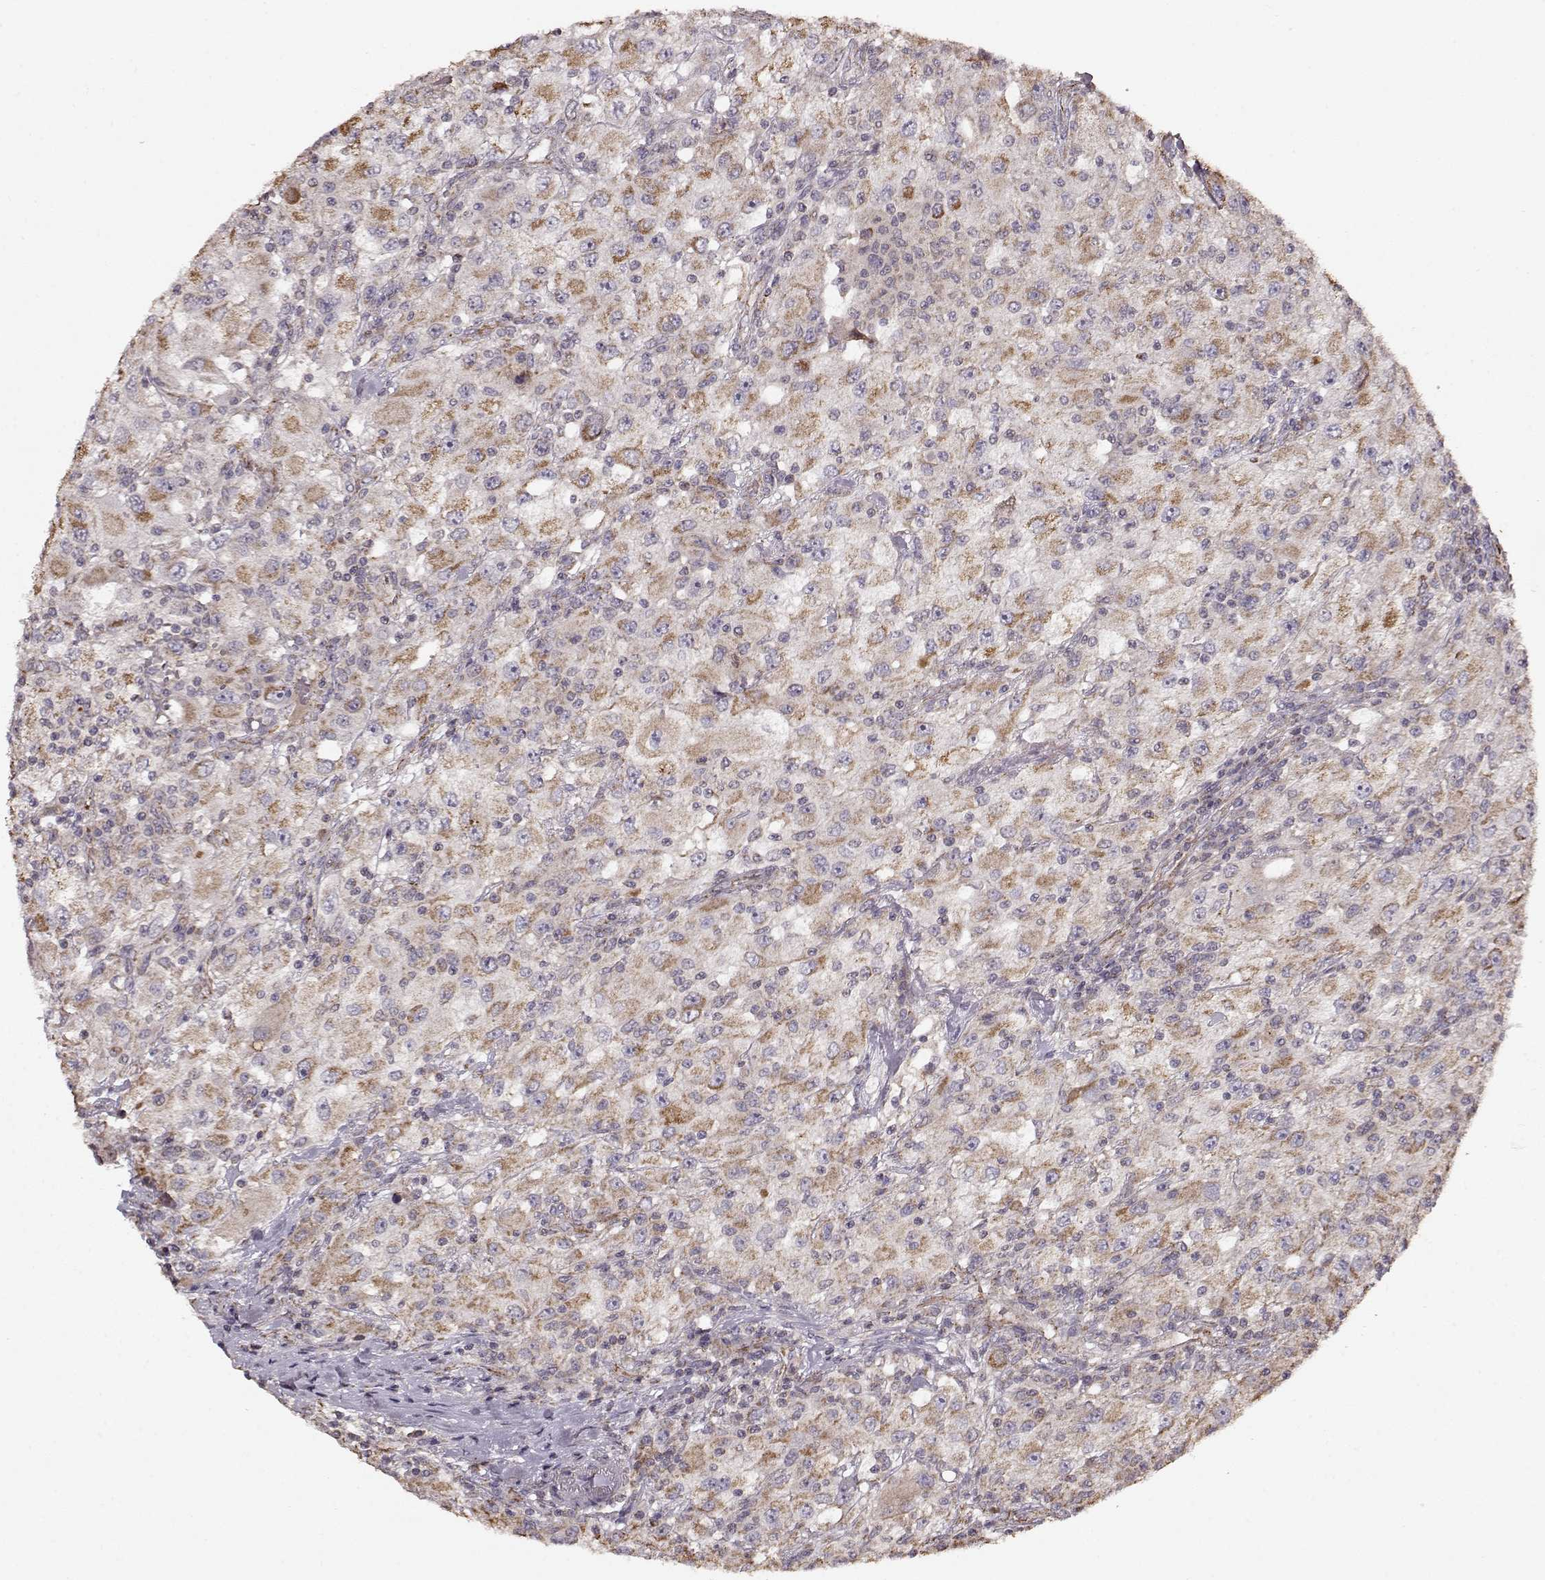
{"staining": {"intensity": "moderate", "quantity": ">75%", "location": "cytoplasmic/membranous"}, "tissue": "renal cancer", "cell_type": "Tumor cells", "image_type": "cancer", "snomed": [{"axis": "morphology", "description": "Adenocarcinoma, NOS"}, {"axis": "topography", "description": "Kidney"}], "caption": "Human adenocarcinoma (renal) stained for a protein (brown) reveals moderate cytoplasmic/membranous positive expression in approximately >75% of tumor cells.", "gene": "CMTM3", "patient": {"sex": "female", "age": 67}}